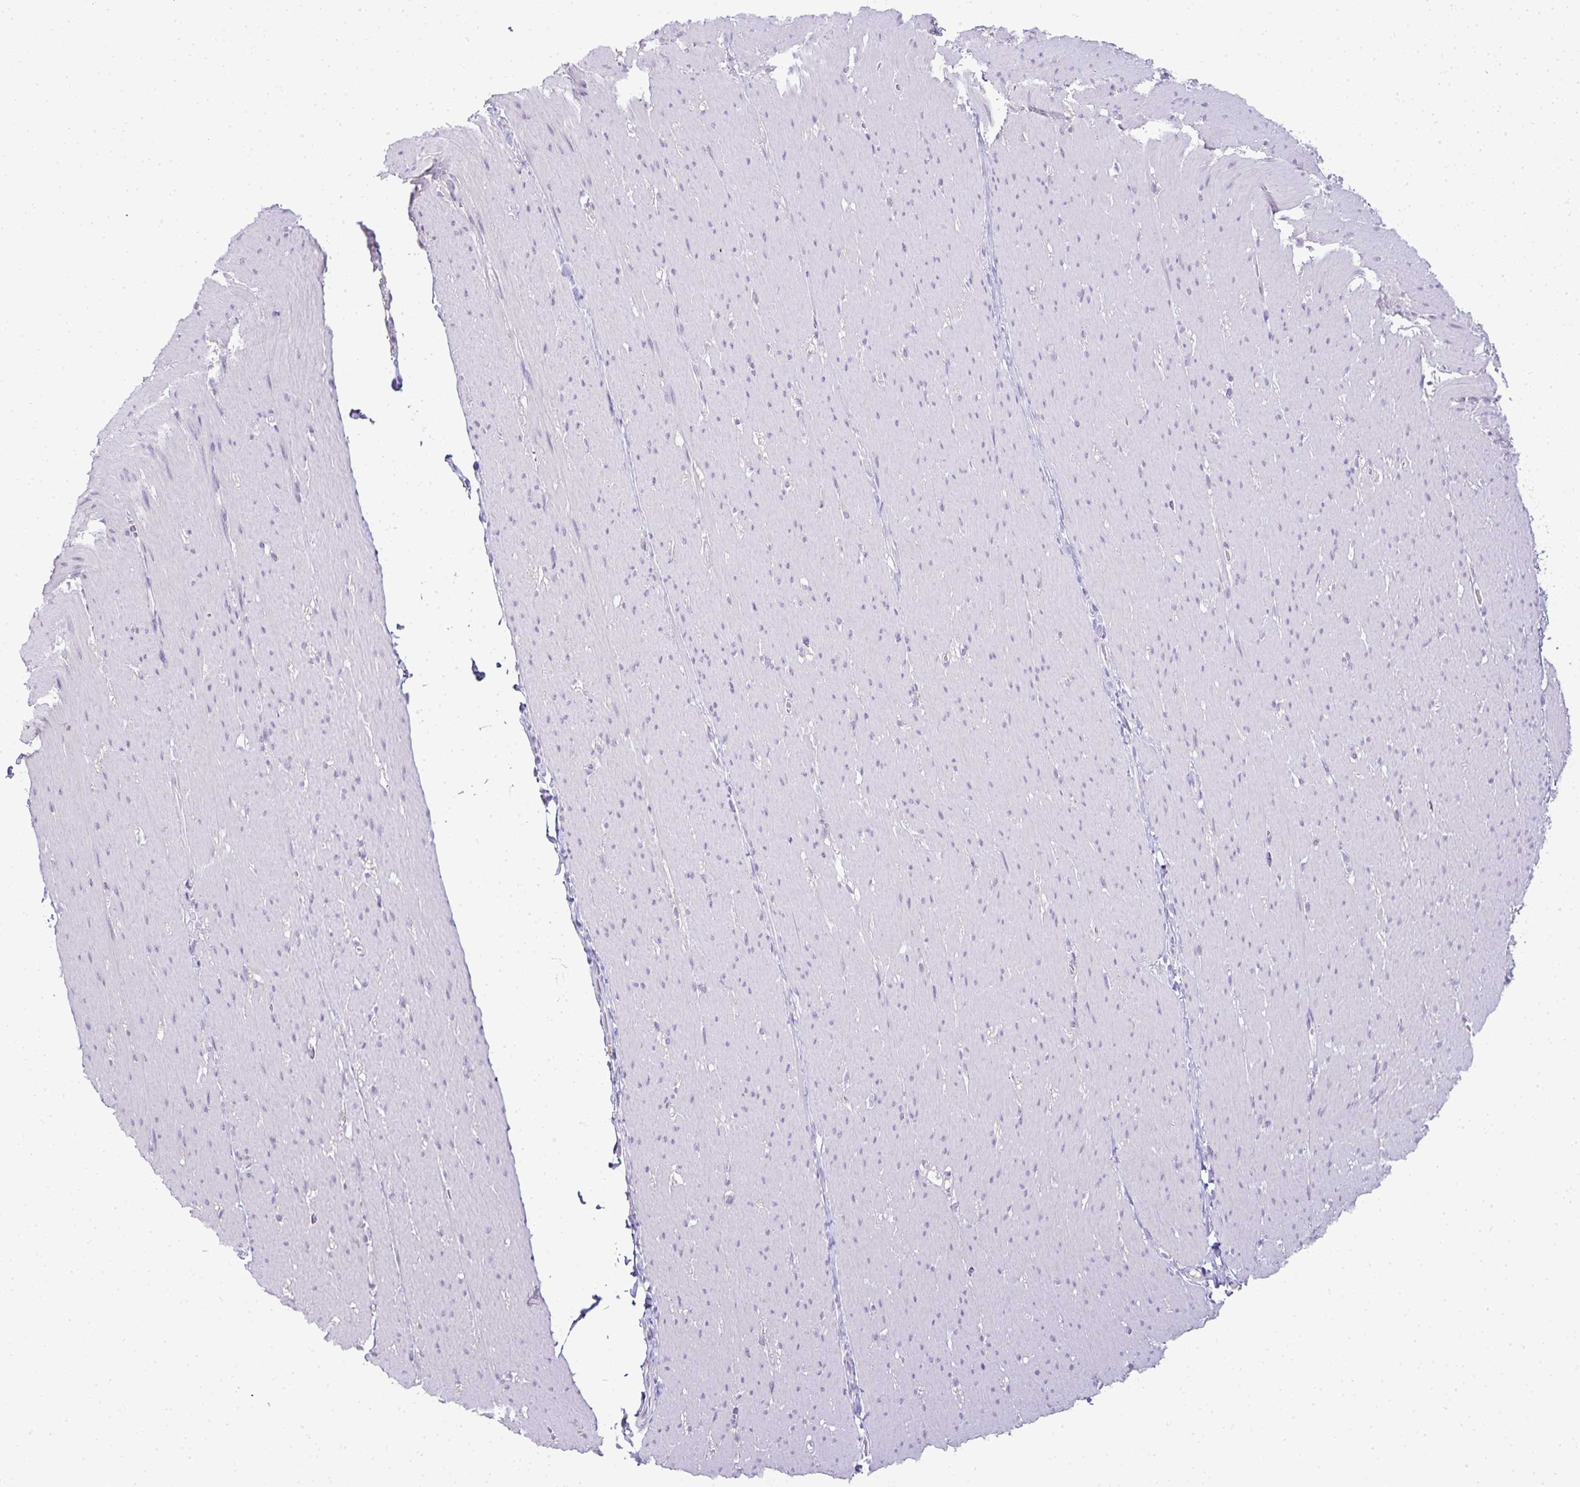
{"staining": {"intensity": "negative", "quantity": "none", "location": "none"}, "tissue": "smooth muscle", "cell_type": "Smooth muscle cells", "image_type": "normal", "snomed": [{"axis": "morphology", "description": "Normal tissue, NOS"}, {"axis": "topography", "description": "Smooth muscle"}, {"axis": "topography", "description": "Rectum"}], "caption": "This is an immunohistochemistry image of benign human smooth muscle. There is no positivity in smooth muscle cells.", "gene": "CMPK1", "patient": {"sex": "male", "age": 53}}